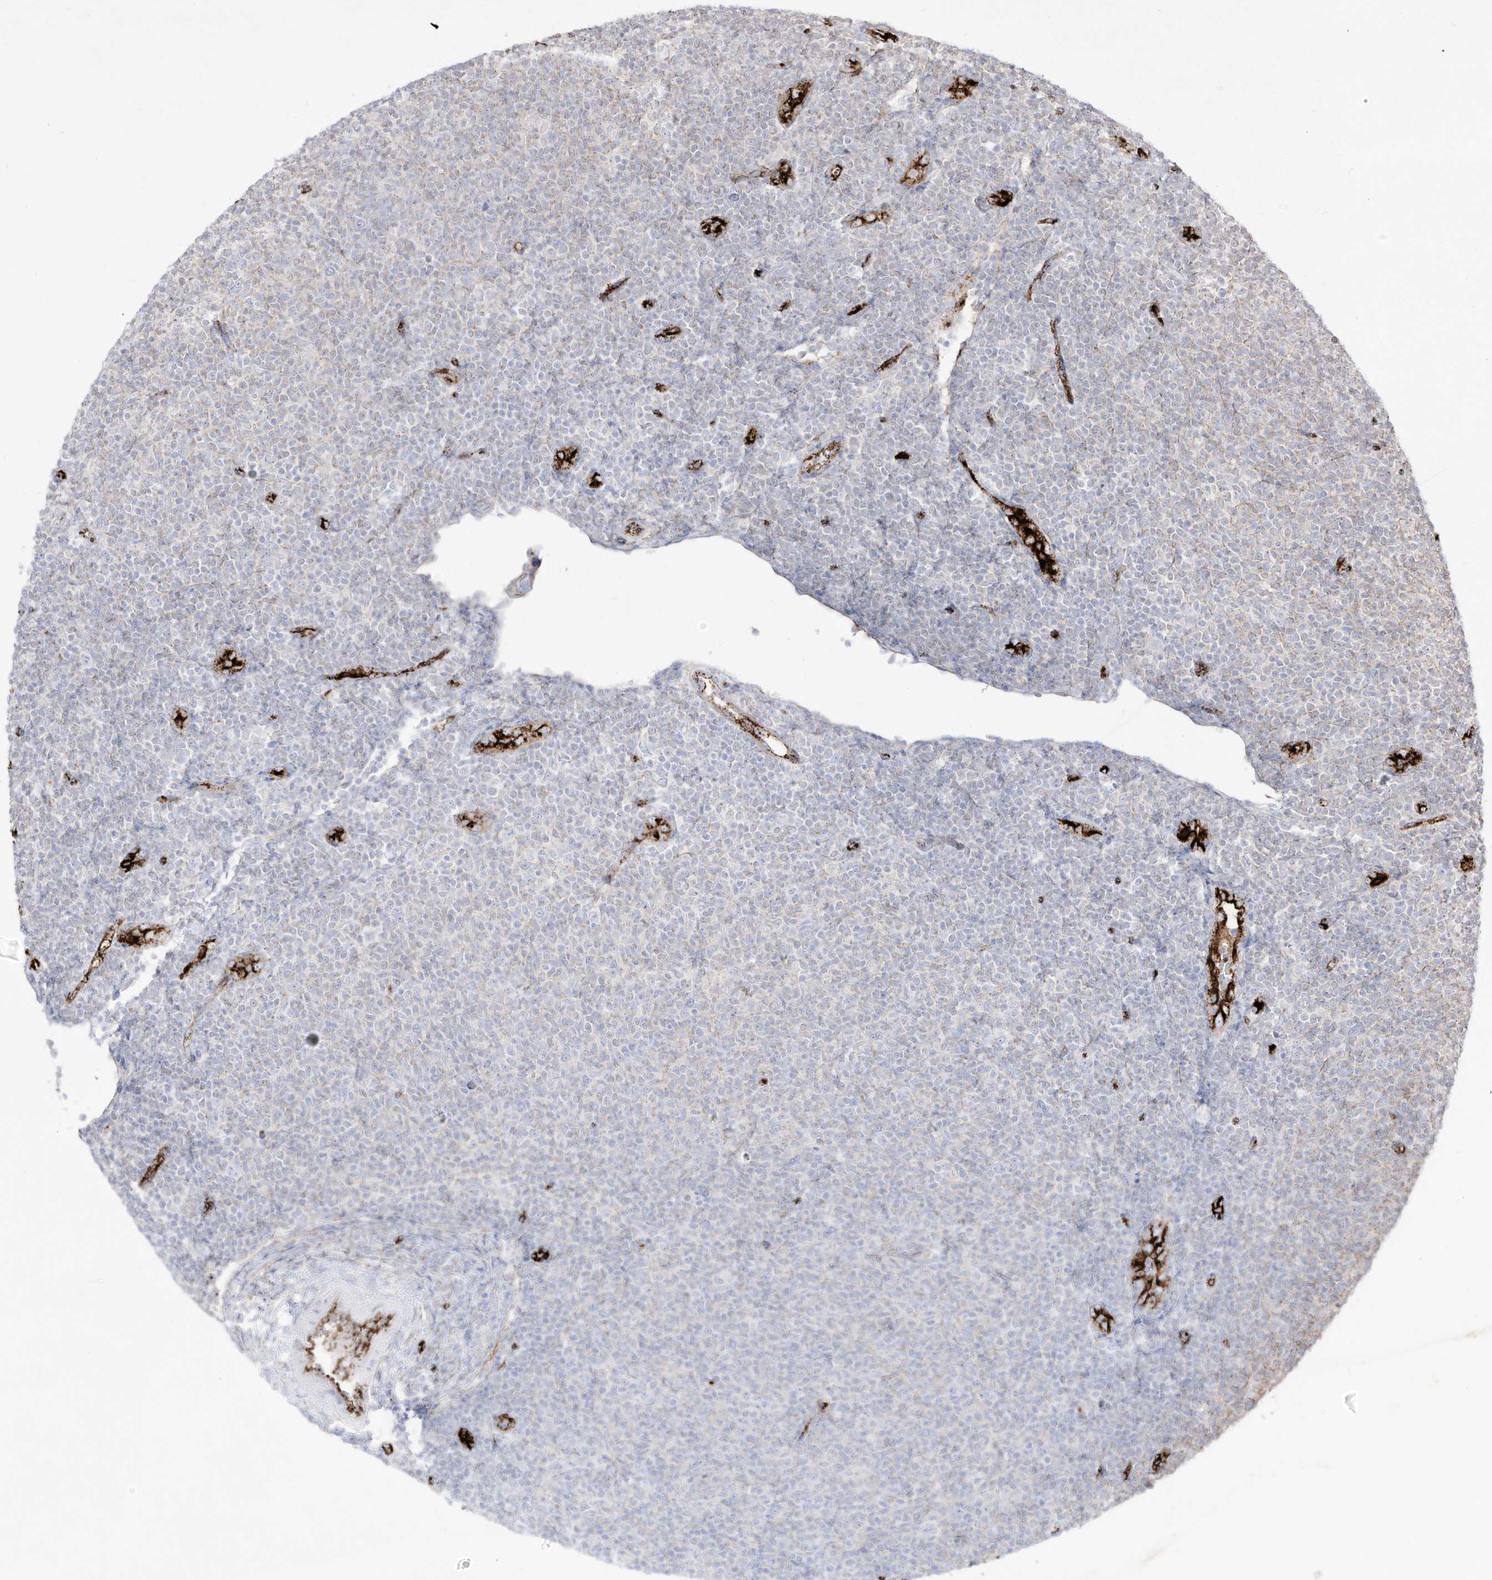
{"staining": {"intensity": "negative", "quantity": "none", "location": "none"}, "tissue": "lymphoma", "cell_type": "Tumor cells", "image_type": "cancer", "snomed": [{"axis": "morphology", "description": "Malignant lymphoma, non-Hodgkin's type, Low grade"}, {"axis": "topography", "description": "Lymph node"}], "caption": "Tumor cells show no significant protein expression in low-grade malignant lymphoma, non-Hodgkin's type. (DAB (3,3'-diaminobenzidine) immunohistochemistry, high magnification).", "gene": "ZGRF1", "patient": {"sex": "male", "age": 66}}